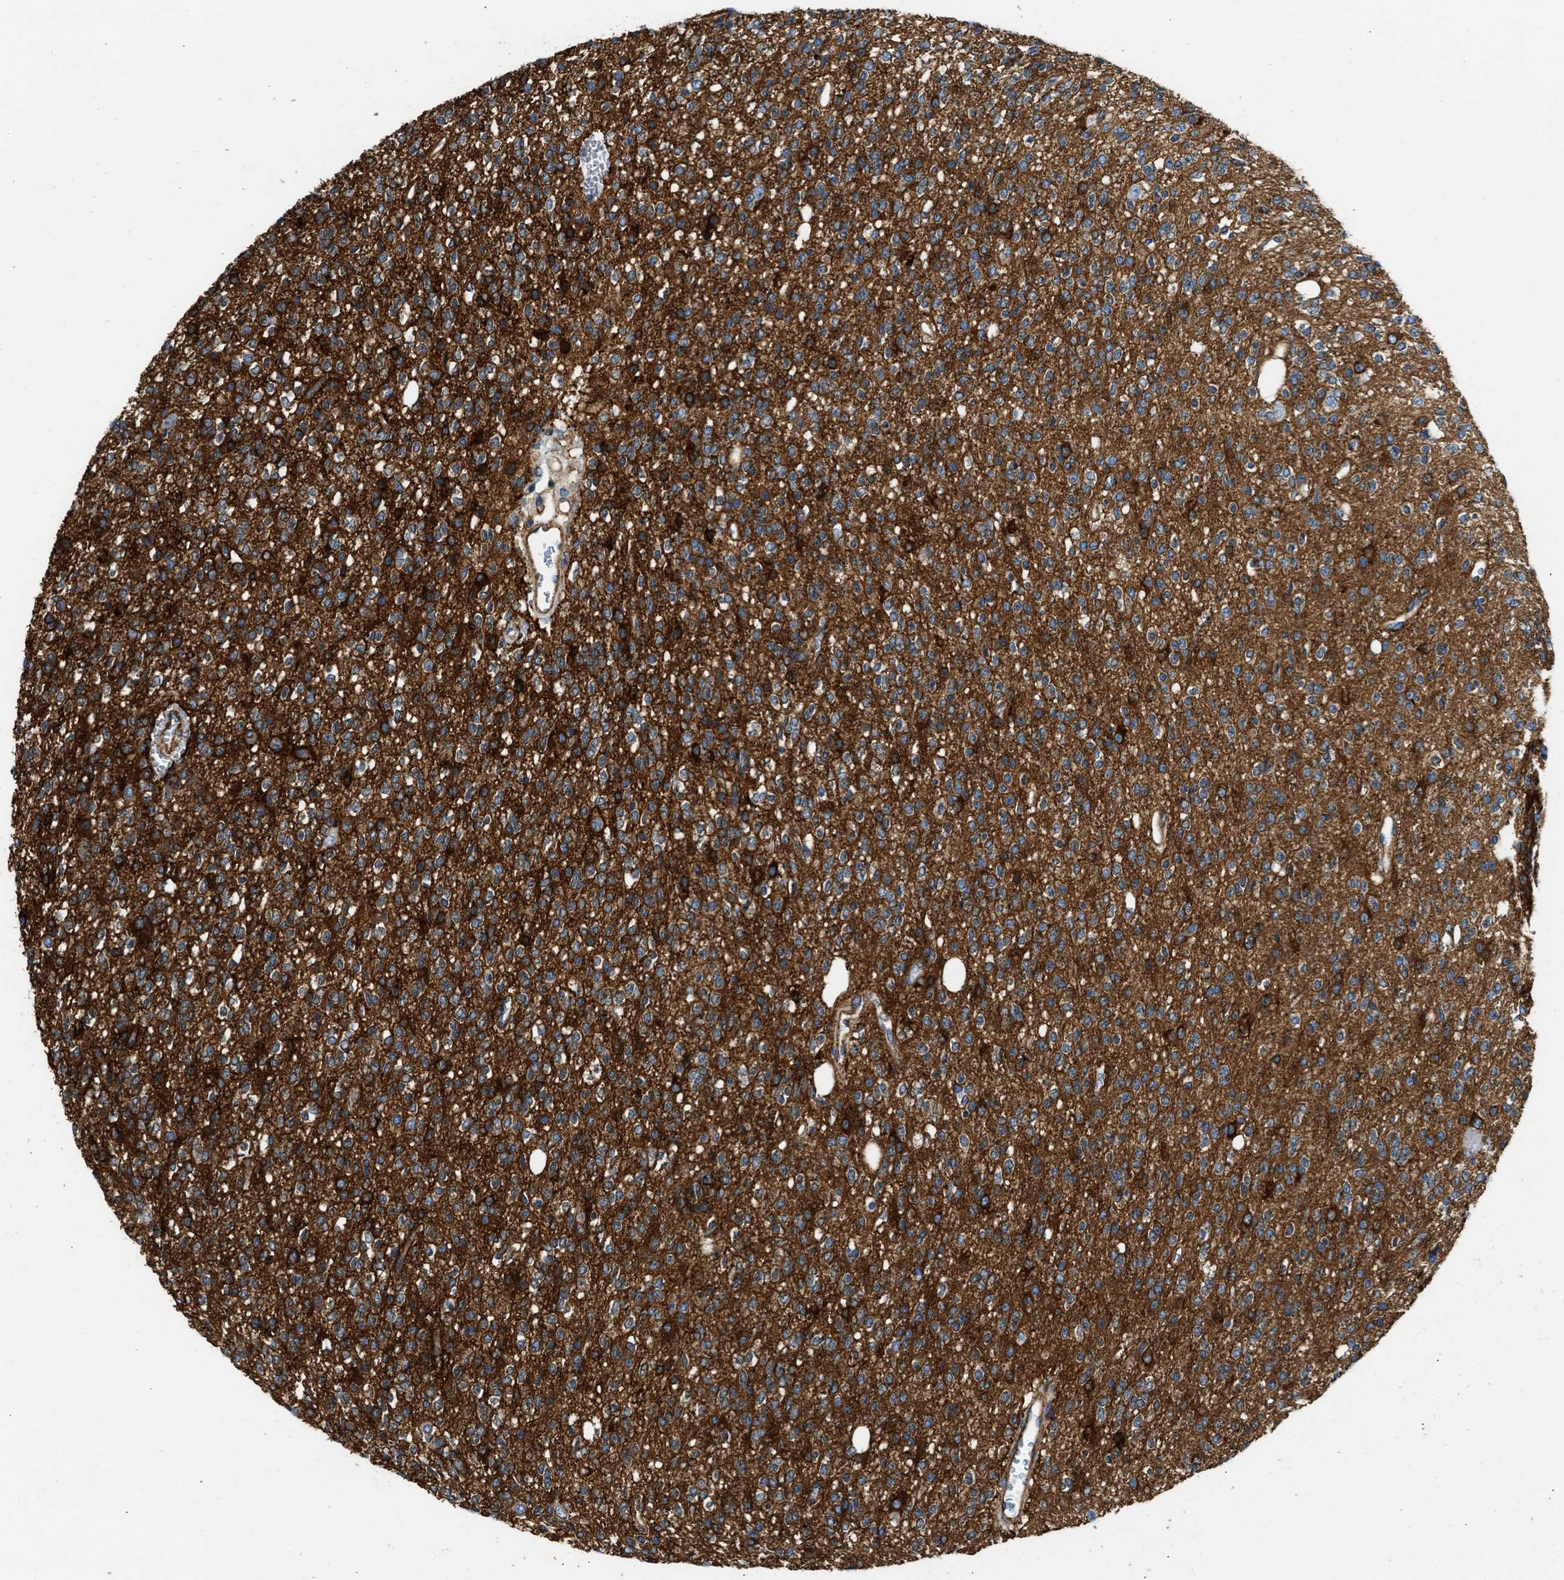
{"staining": {"intensity": "strong", "quantity": "25%-75%", "location": "cytoplasmic/membranous"}, "tissue": "glioma", "cell_type": "Tumor cells", "image_type": "cancer", "snomed": [{"axis": "morphology", "description": "Glioma, malignant, High grade"}, {"axis": "topography", "description": "Brain"}], "caption": "Strong cytoplasmic/membranous protein positivity is present in approximately 25%-75% of tumor cells in high-grade glioma (malignant). The protein of interest is stained brown, and the nuclei are stained in blue (DAB (3,3'-diaminobenzidine) IHC with brightfield microscopy, high magnification).", "gene": "SEPTIN2", "patient": {"sex": "male", "age": 34}}